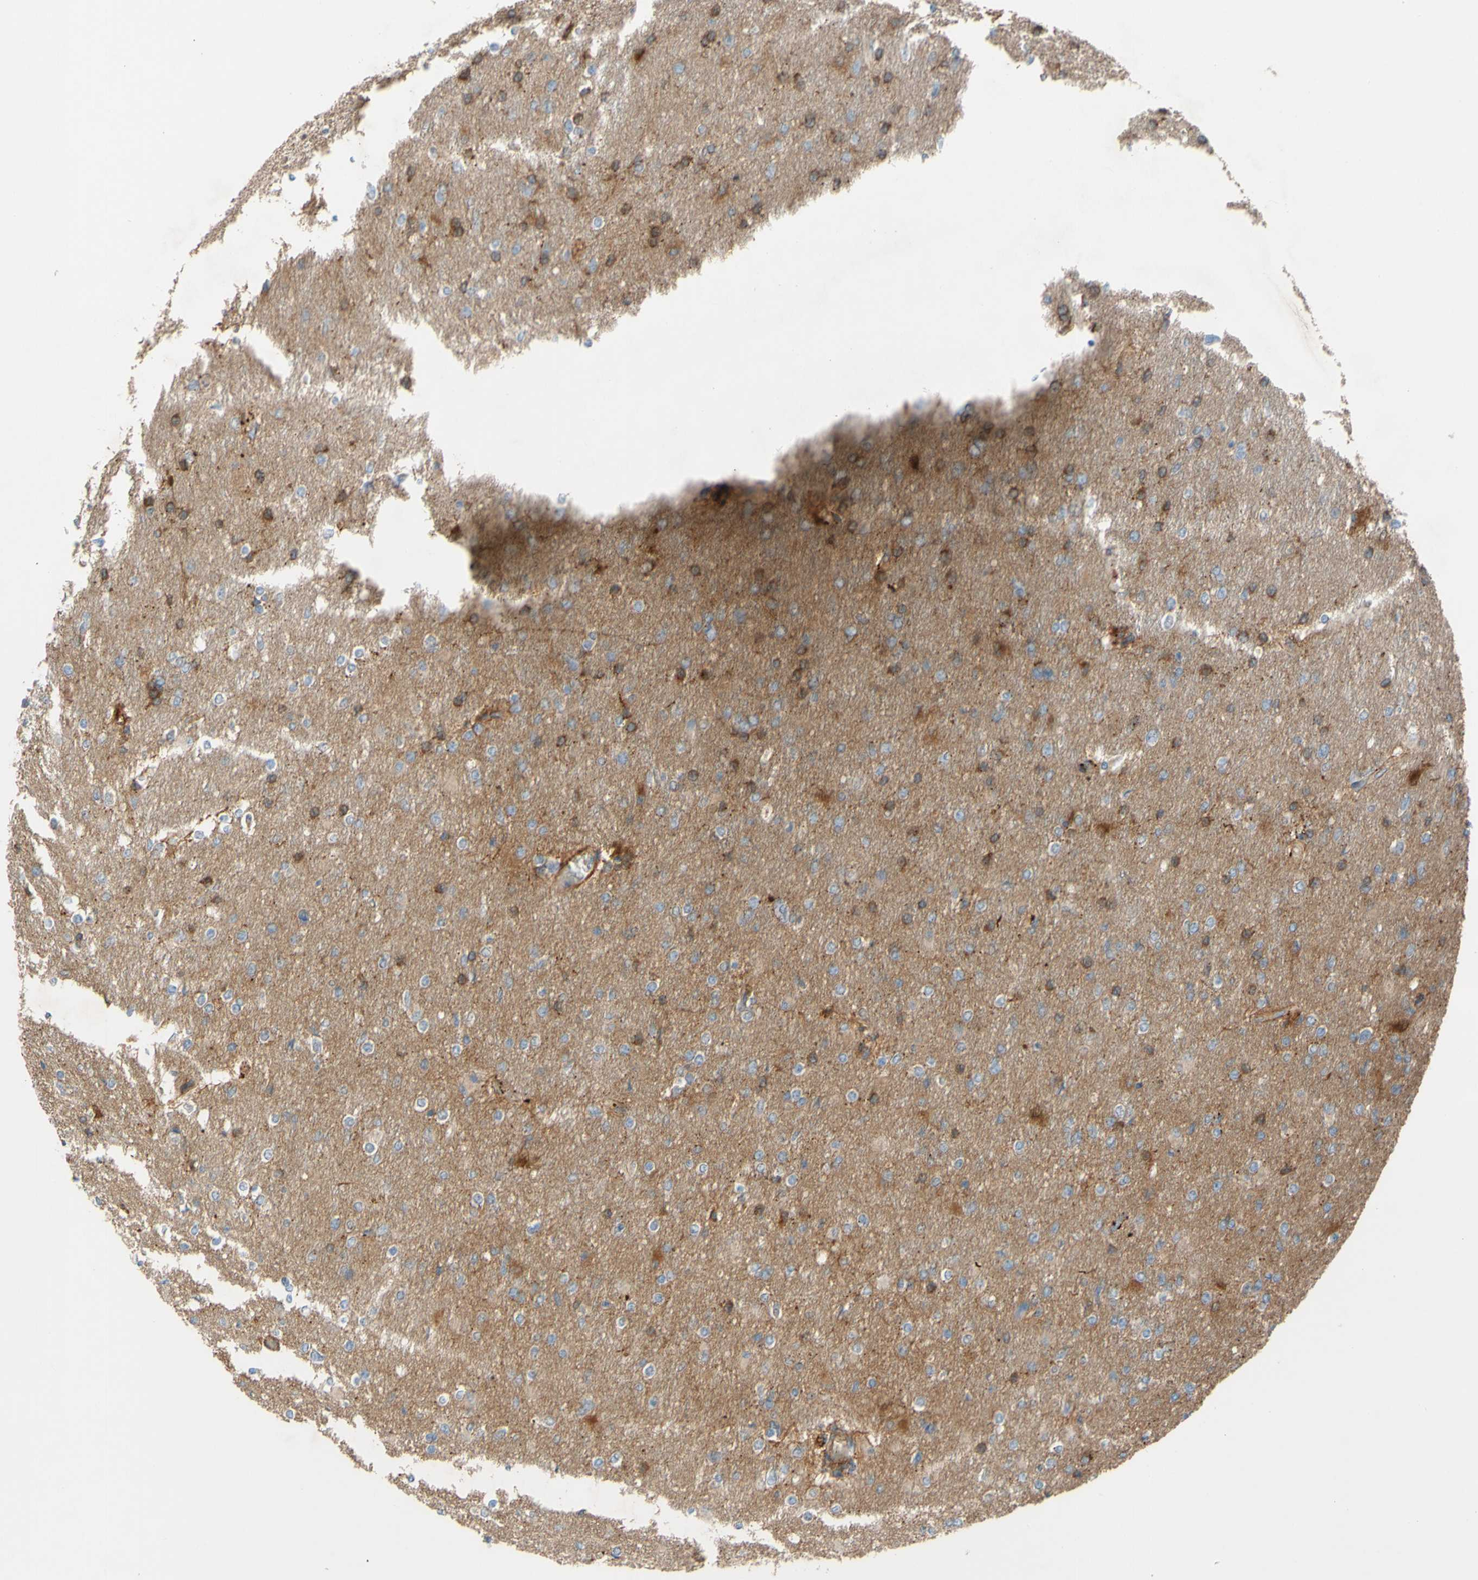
{"staining": {"intensity": "moderate", "quantity": "25%-75%", "location": "cytoplasmic/membranous"}, "tissue": "glioma", "cell_type": "Tumor cells", "image_type": "cancer", "snomed": [{"axis": "morphology", "description": "Glioma, malignant, High grade"}, {"axis": "topography", "description": "Cerebral cortex"}], "caption": "Approximately 25%-75% of tumor cells in glioma exhibit moderate cytoplasmic/membranous protein expression as visualized by brown immunohistochemical staining.", "gene": "DKK3", "patient": {"sex": "female", "age": 36}}